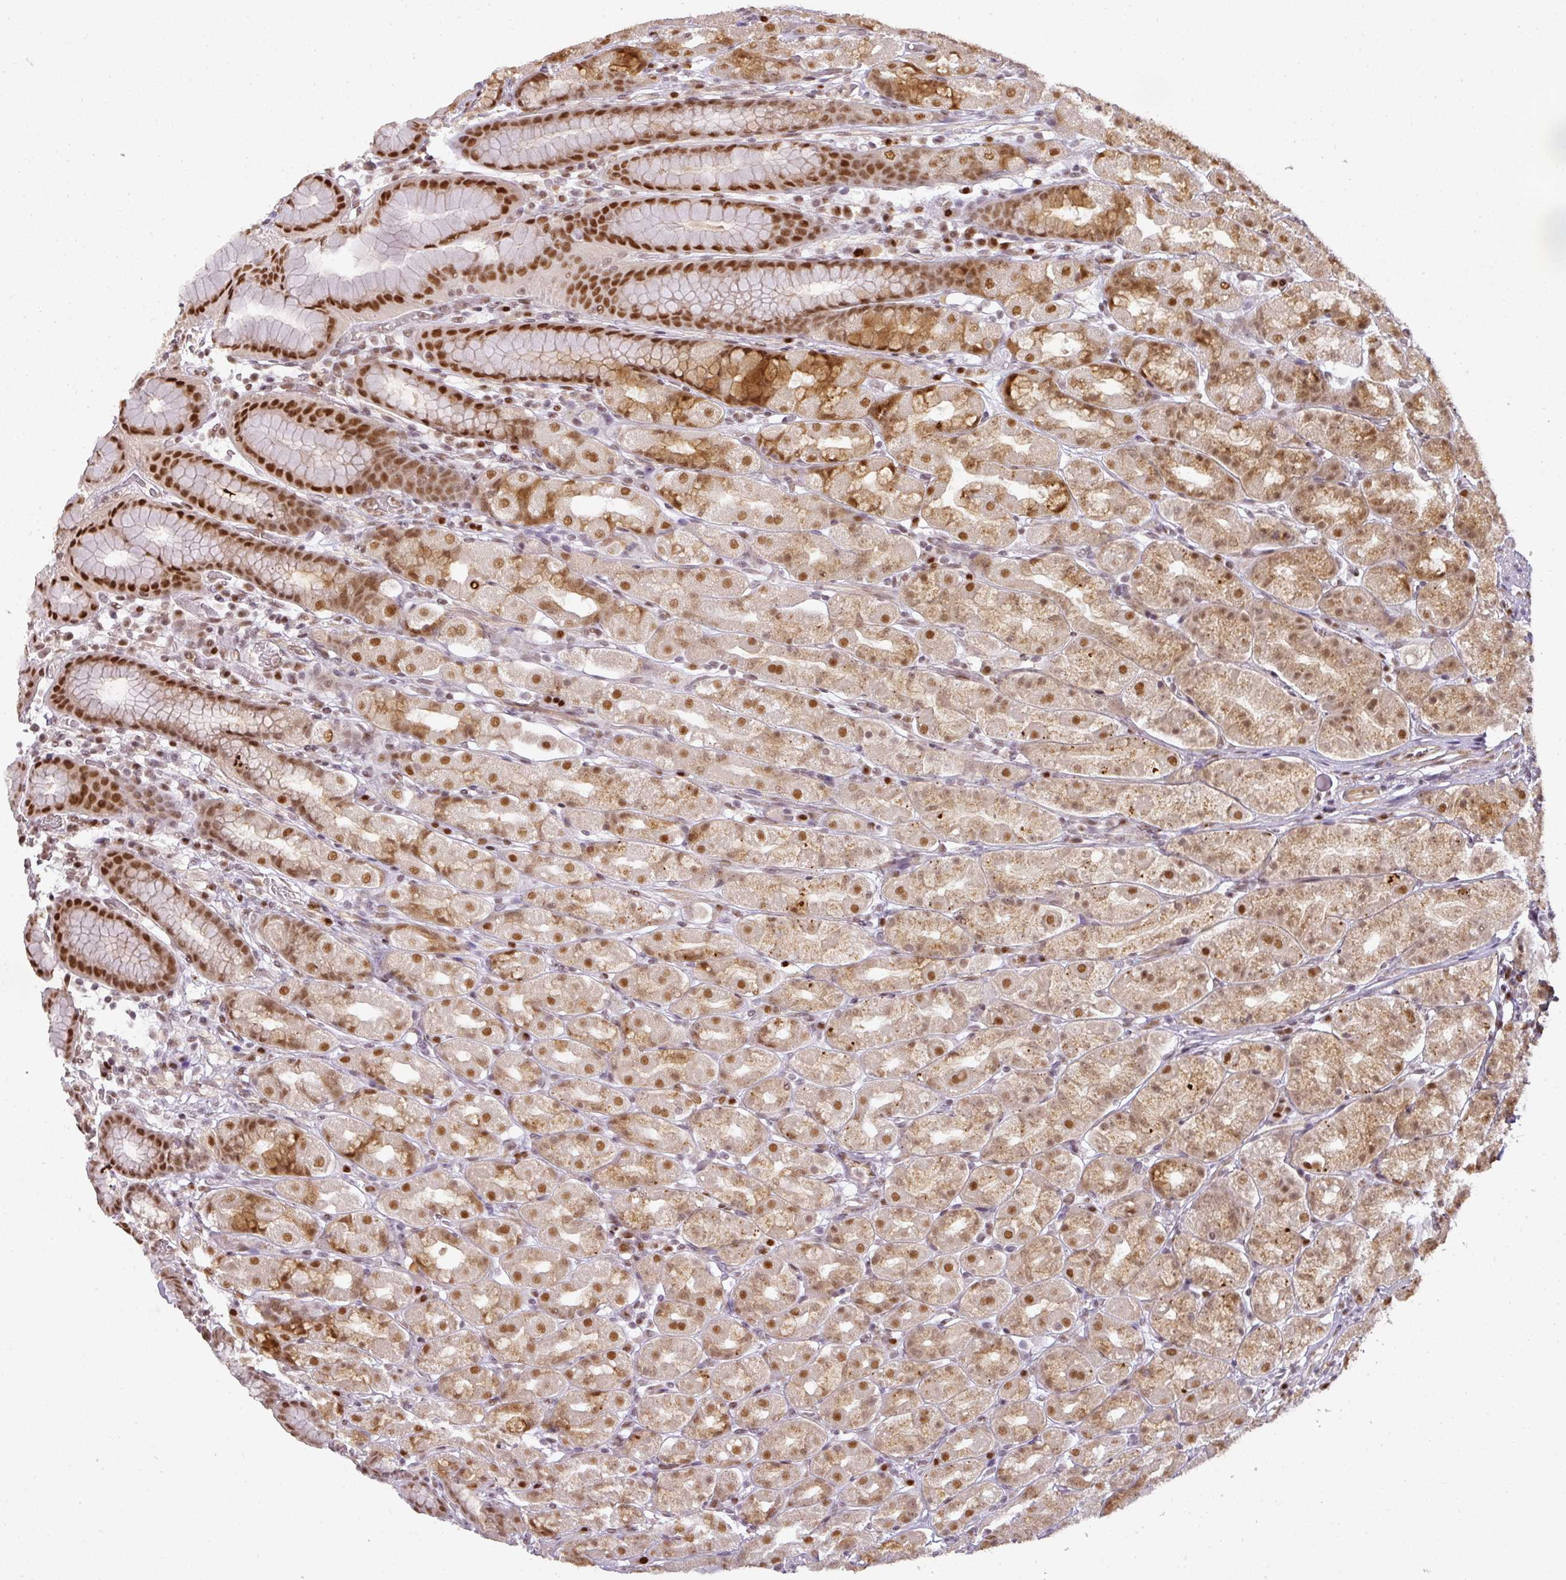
{"staining": {"intensity": "moderate", "quantity": ">75%", "location": "cytoplasmic/membranous,nuclear"}, "tissue": "stomach", "cell_type": "Glandular cells", "image_type": "normal", "snomed": [{"axis": "morphology", "description": "Normal tissue, NOS"}, {"axis": "topography", "description": "Stomach, upper"}, {"axis": "topography", "description": "Stomach"}], "caption": "Immunohistochemistry histopathology image of unremarkable stomach: human stomach stained using immunohistochemistry displays medium levels of moderate protein expression localized specifically in the cytoplasmic/membranous,nuclear of glandular cells, appearing as a cytoplasmic/membranous,nuclear brown color.", "gene": "GPRIN2", "patient": {"sex": "male", "age": 68}}